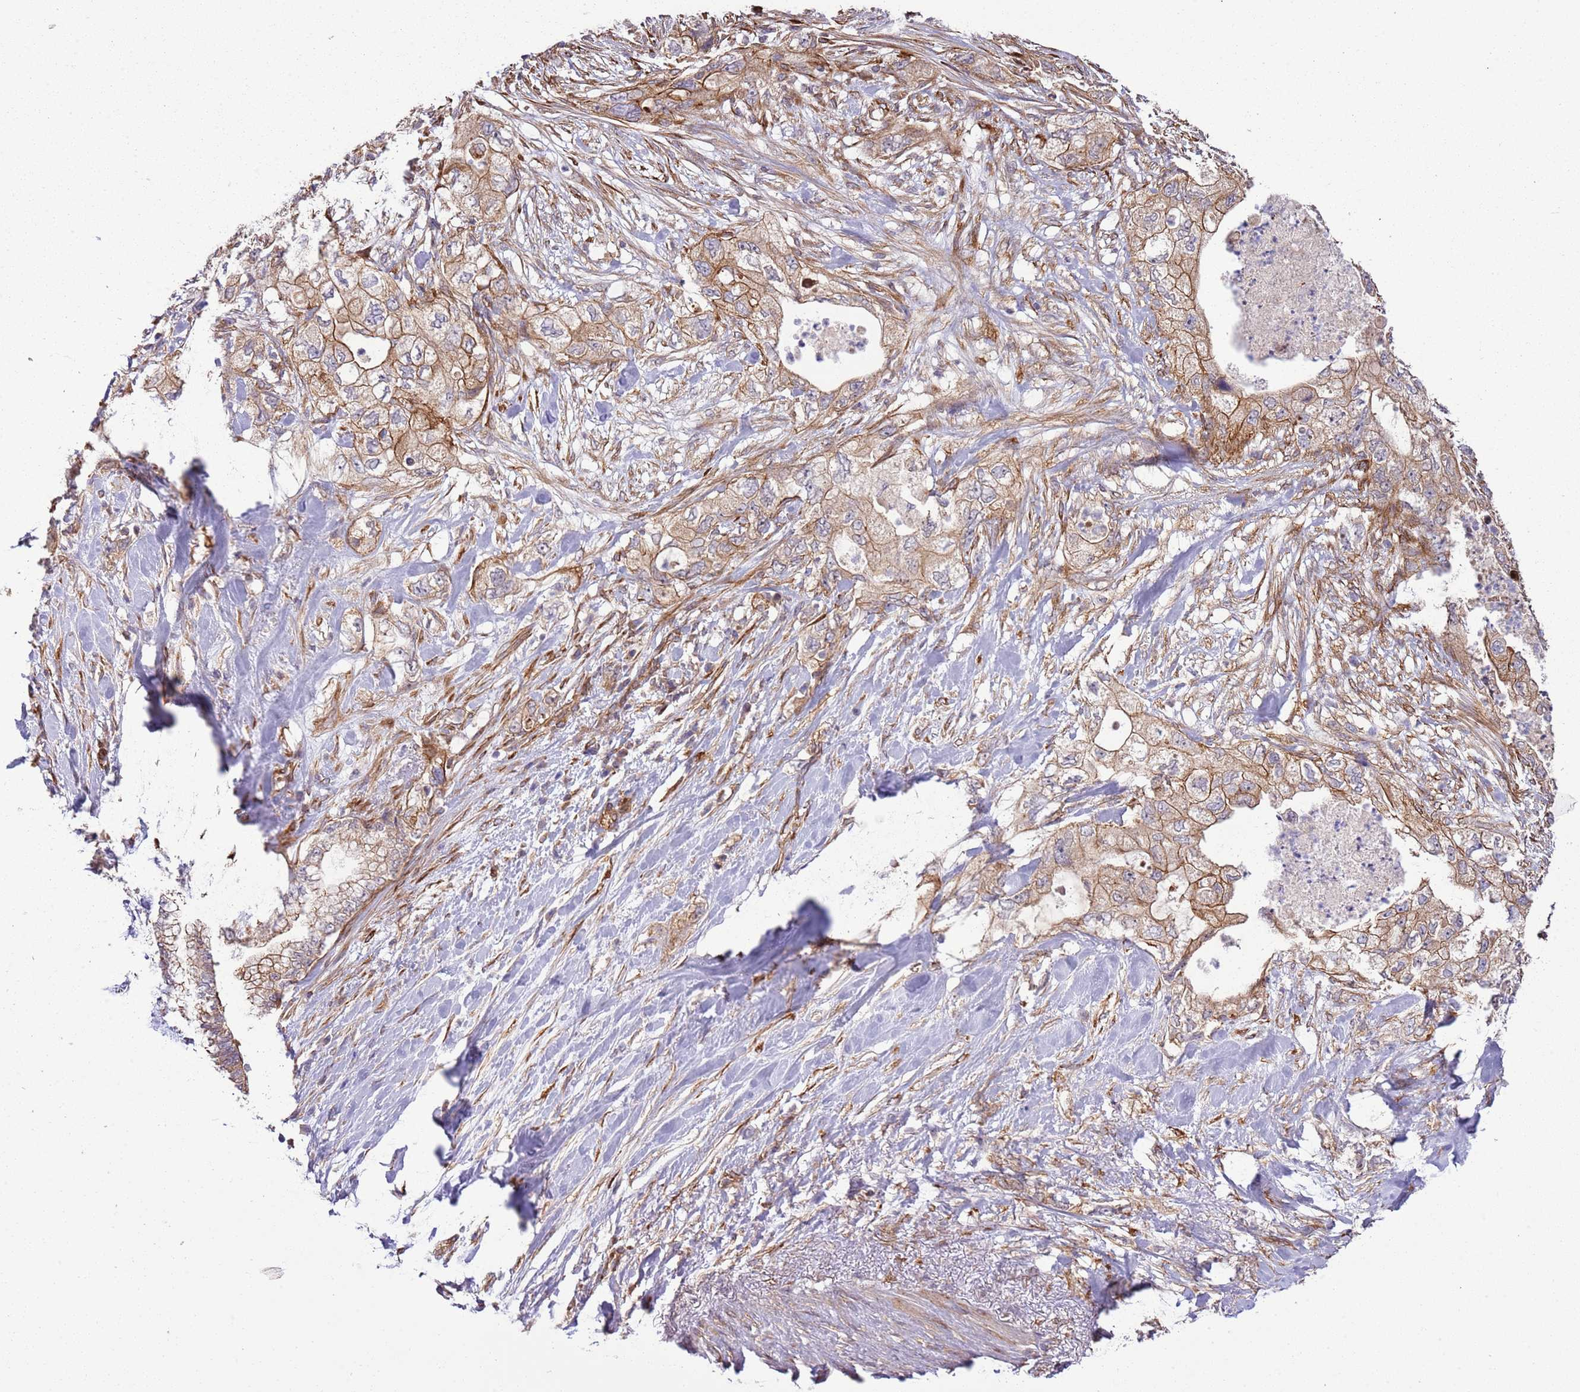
{"staining": {"intensity": "strong", "quantity": ">75%", "location": "cytoplasmic/membranous"}, "tissue": "pancreatic cancer", "cell_type": "Tumor cells", "image_type": "cancer", "snomed": [{"axis": "morphology", "description": "Adenocarcinoma, NOS"}, {"axis": "topography", "description": "Pancreas"}], "caption": "Immunohistochemistry (IHC) of human pancreatic cancer (adenocarcinoma) demonstrates high levels of strong cytoplasmic/membranous staining in approximately >75% of tumor cells. The staining is performed using DAB (3,3'-diaminobenzidine) brown chromogen to label protein expression. The nuclei are counter-stained blue using hematoxylin.", "gene": "GNL1", "patient": {"sex": "female", "age": 73}}